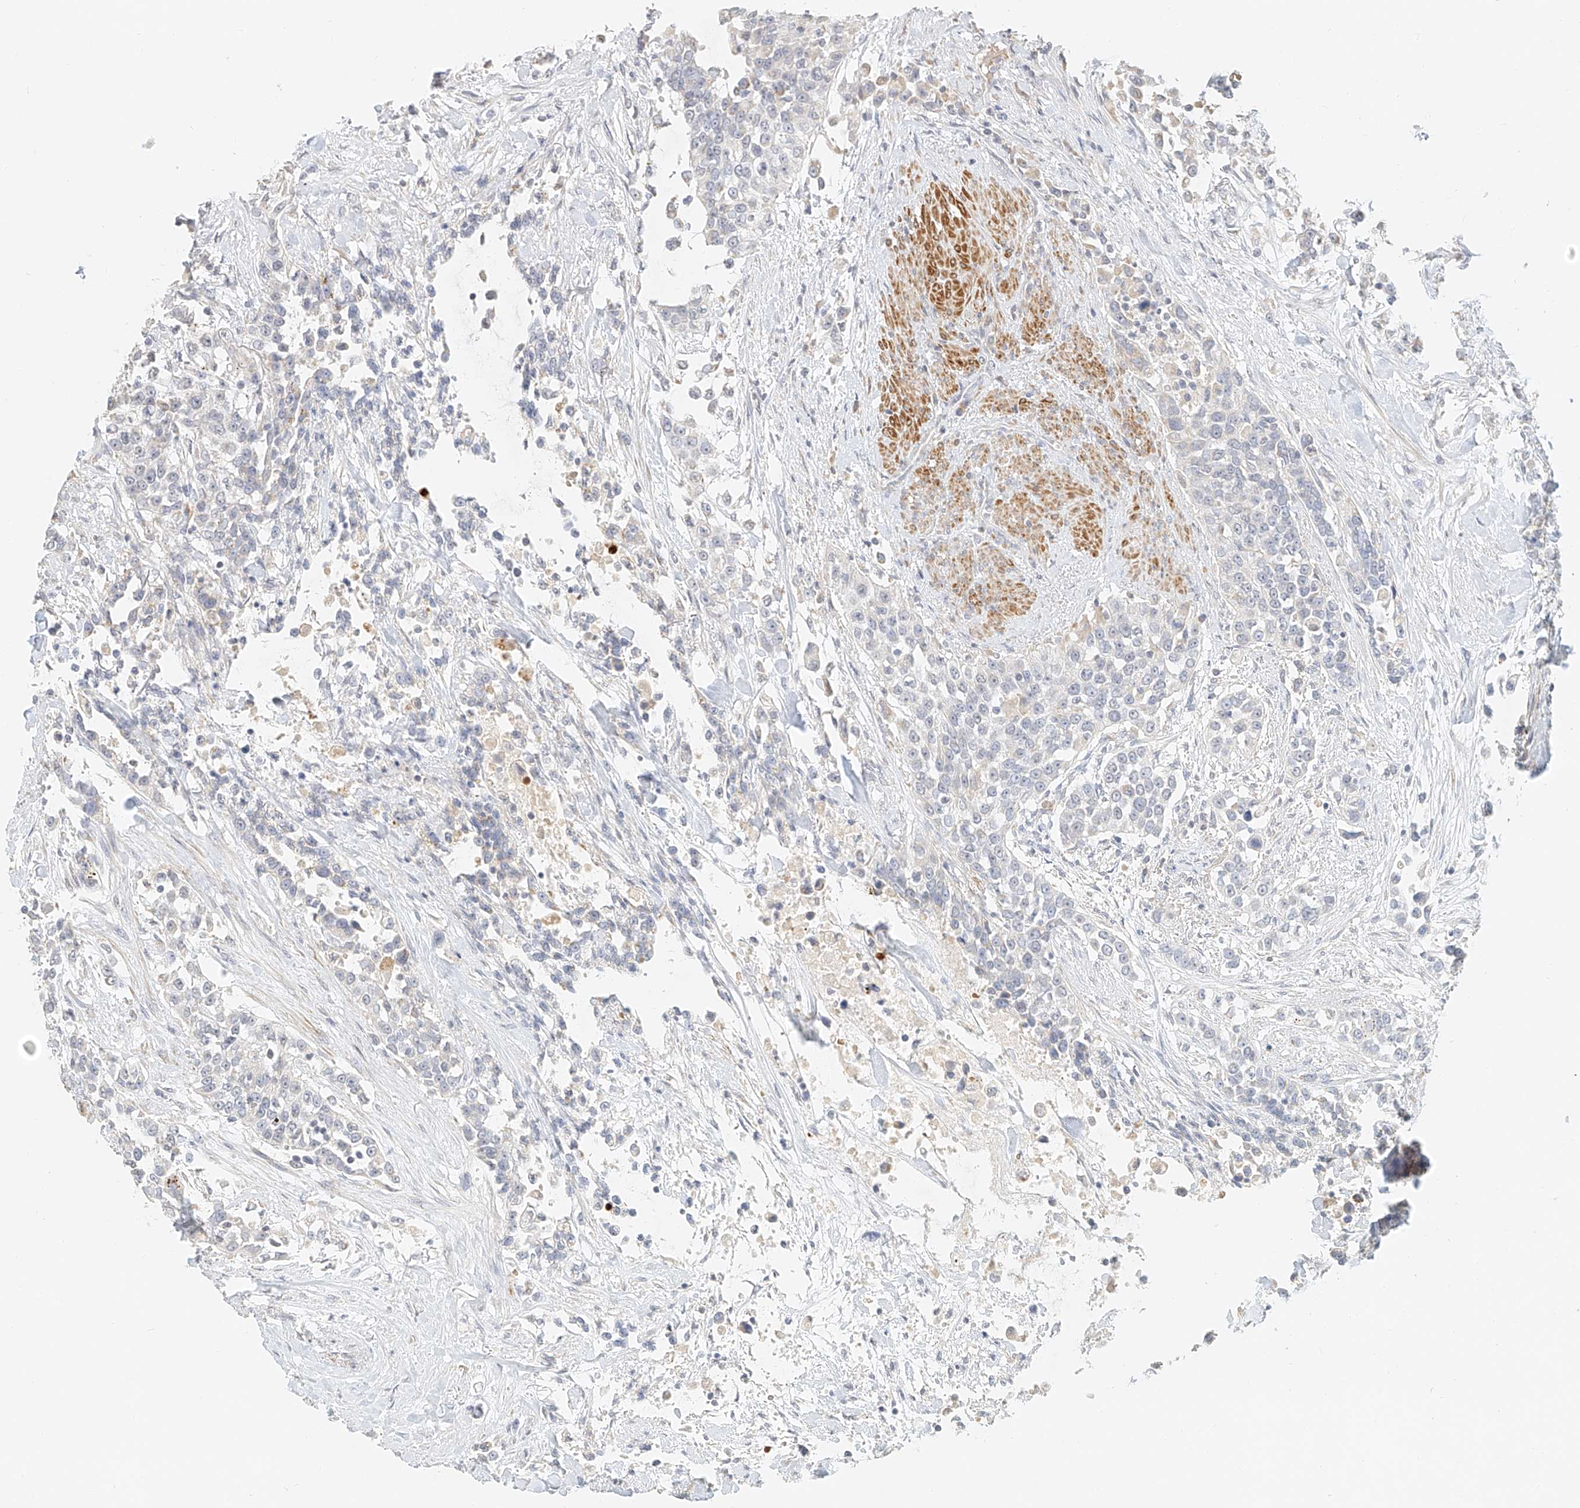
{"staining": {"intensity": "negative", "quantity": "none", "location": "none"}, "tissue": "urothelial cancer", "cell_type": "Tumor cells", "image_type": "cancer", "snomed": [{"axis": "morphology", "description": "Urothelial carcinoma, High grade"}, {"axis": "topography", "description": "Urinary bladder"}], "caption": "DAB immunohistochemical staining of human urothelial carcinoma (high-grade) reveals no significant positivity in tumor cells.", "gene": "CXorf58", "patient": {"sex": "female", "age": 80}}